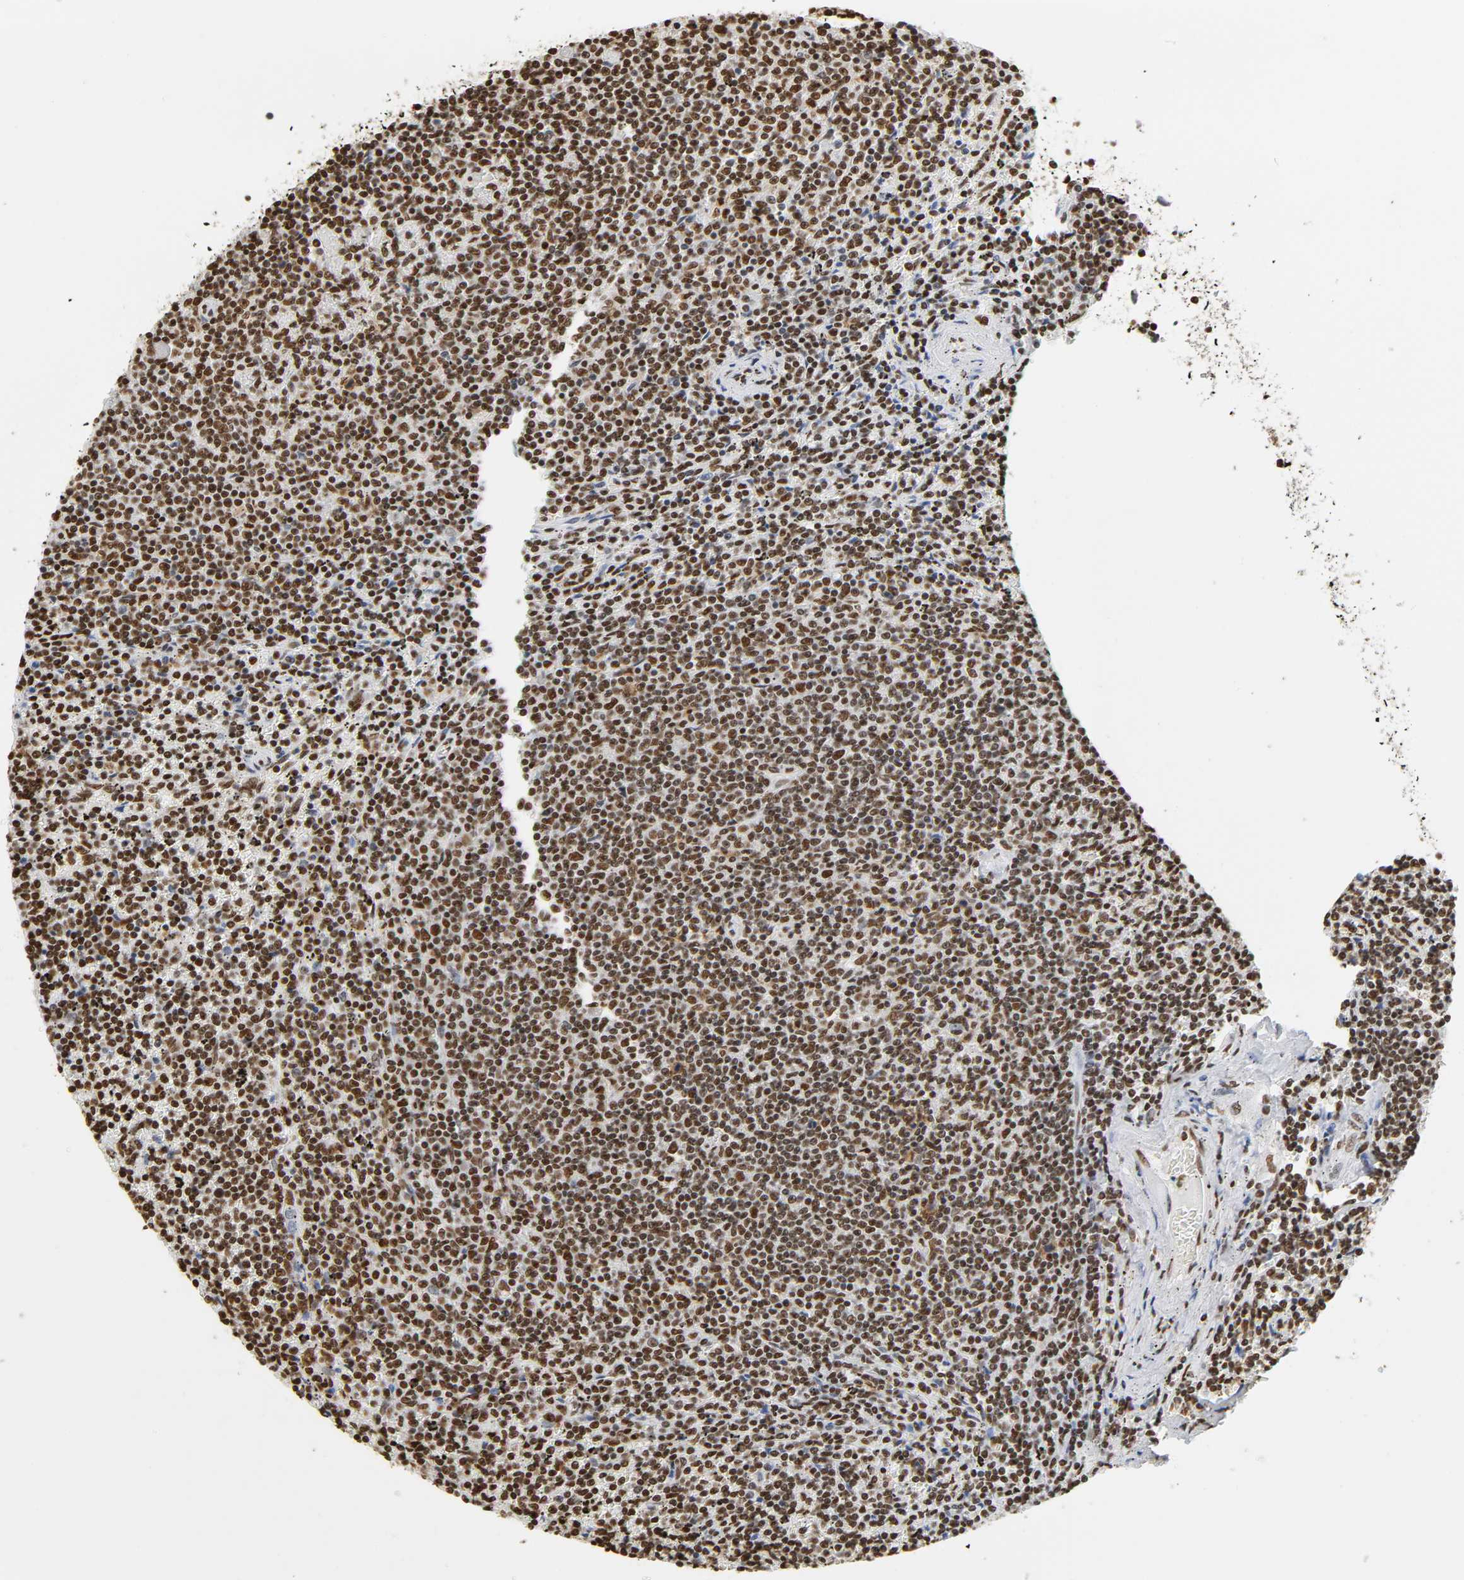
{"staining": {"intensity": "strong", "quantity": ">75%", "location": "nuclear"}, "tissue": "lymphoma", "cell_type": "Tumor cells", "image_type": "cancer", "snomed": [{"axis": "morphology", "description": "Malignant lymphoma, non-Hodgkin's type, Low grade"}, {"axis": "topography", "description": "Spleen"}], "caption": "Immunohistochemical staining of human lymphoma demonstrates strong nuclear protein staining in approximately >75% of tumor cells.", "gene": "HNRNPC", "patient": {"sex": "female", "age": 50}}